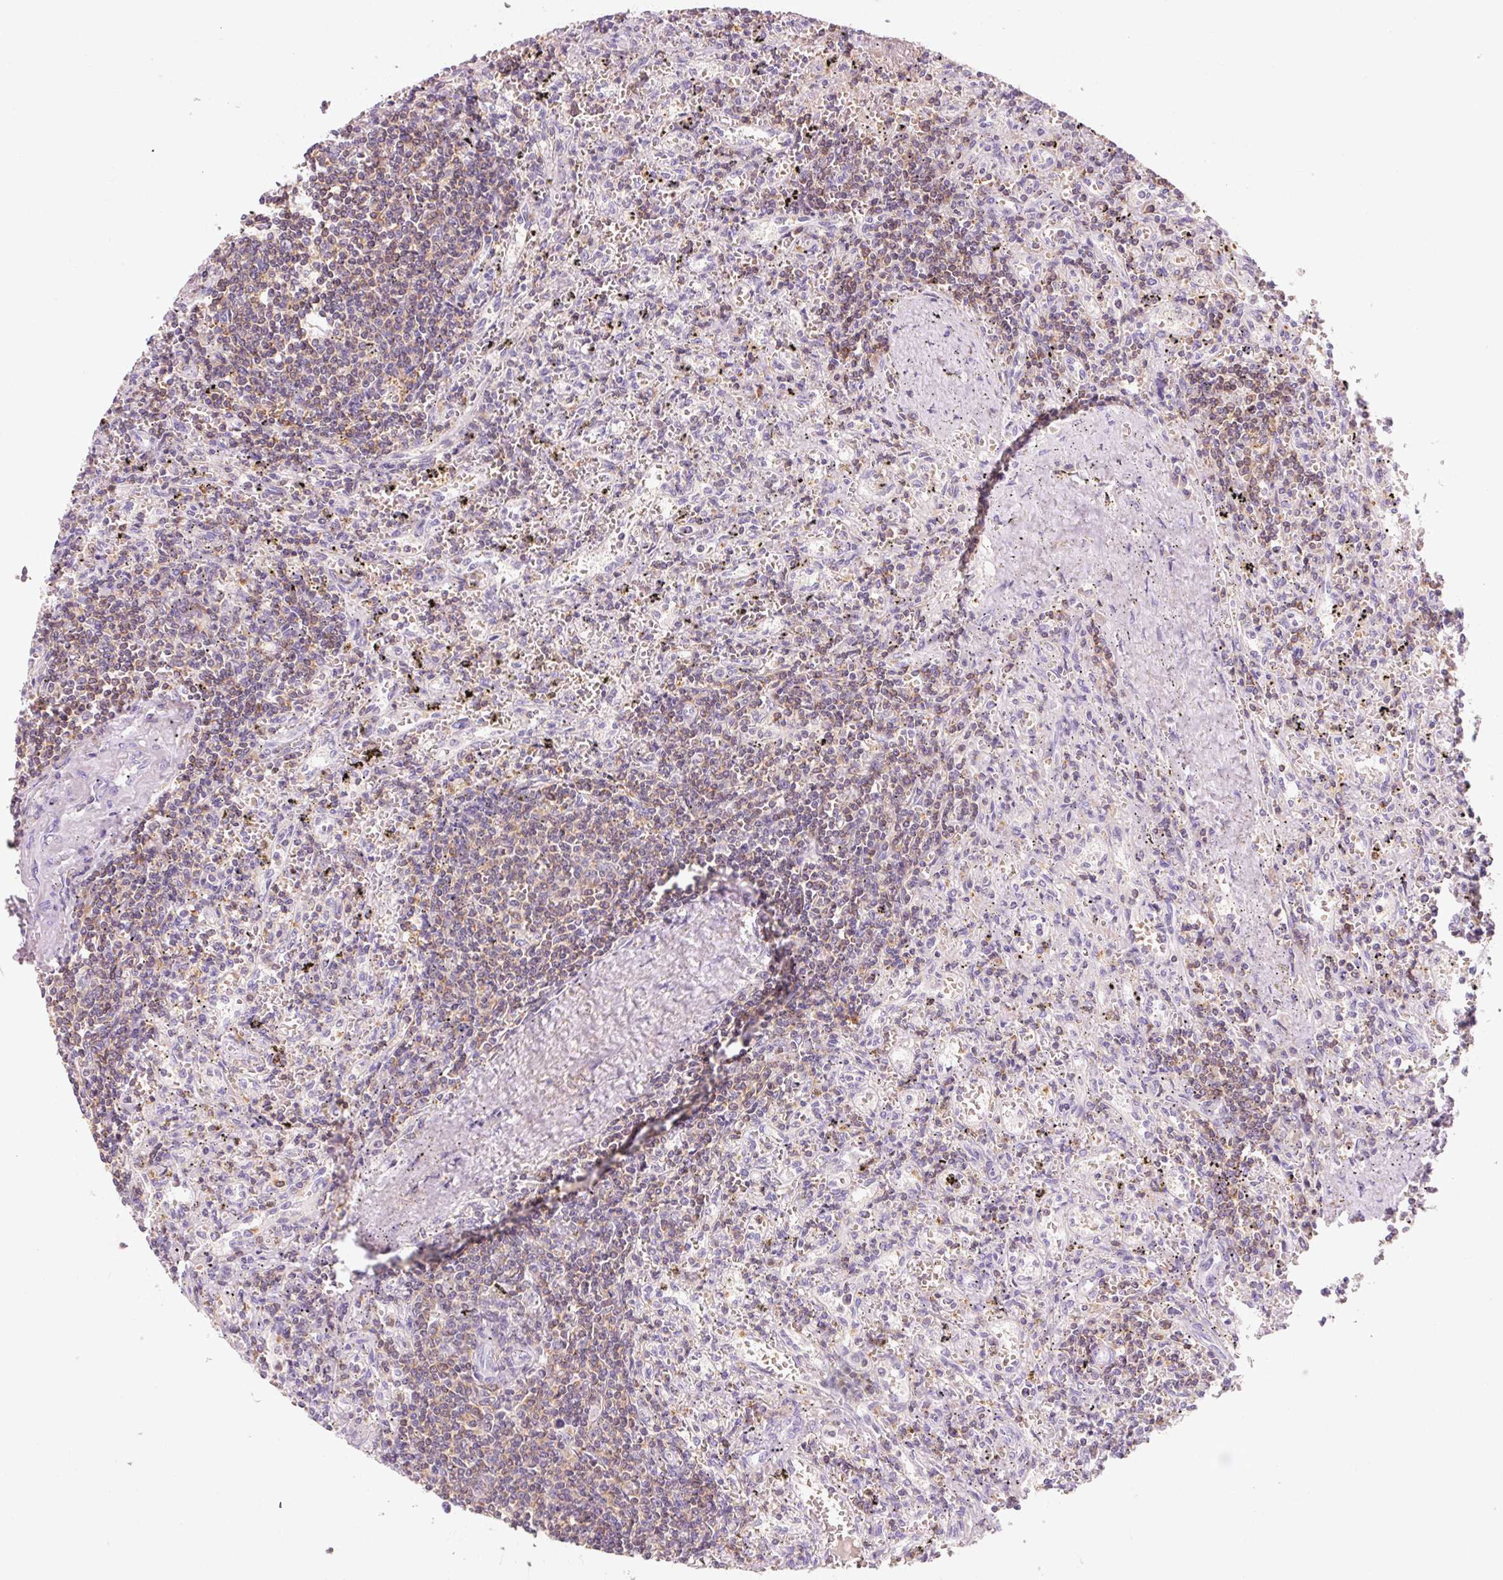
{"staining": {"intensity": "weak", "quantity": "<25%", "location": "cytoplasmic/membranous"}, "tissue": "lymphoma", "cell_type": "Tumor cells", "image_type": "cancer", "snomed": [{"axis": "morphology", "description": "Malignant lymphoma, non-Hodgkin's type, Low grade"}, {"axis": "topography", "description": "Spleen"}], "caption": "High magnification brightfield microscopy of low-grade malignant lymphoma, non-Hodgkin's type stained with DAB (brown) and counterstained with hematoxylin (blue): tumor cells show no significant staining.", "gene": "OR8K1", "patient": {"sex": "male", "age": 76}}